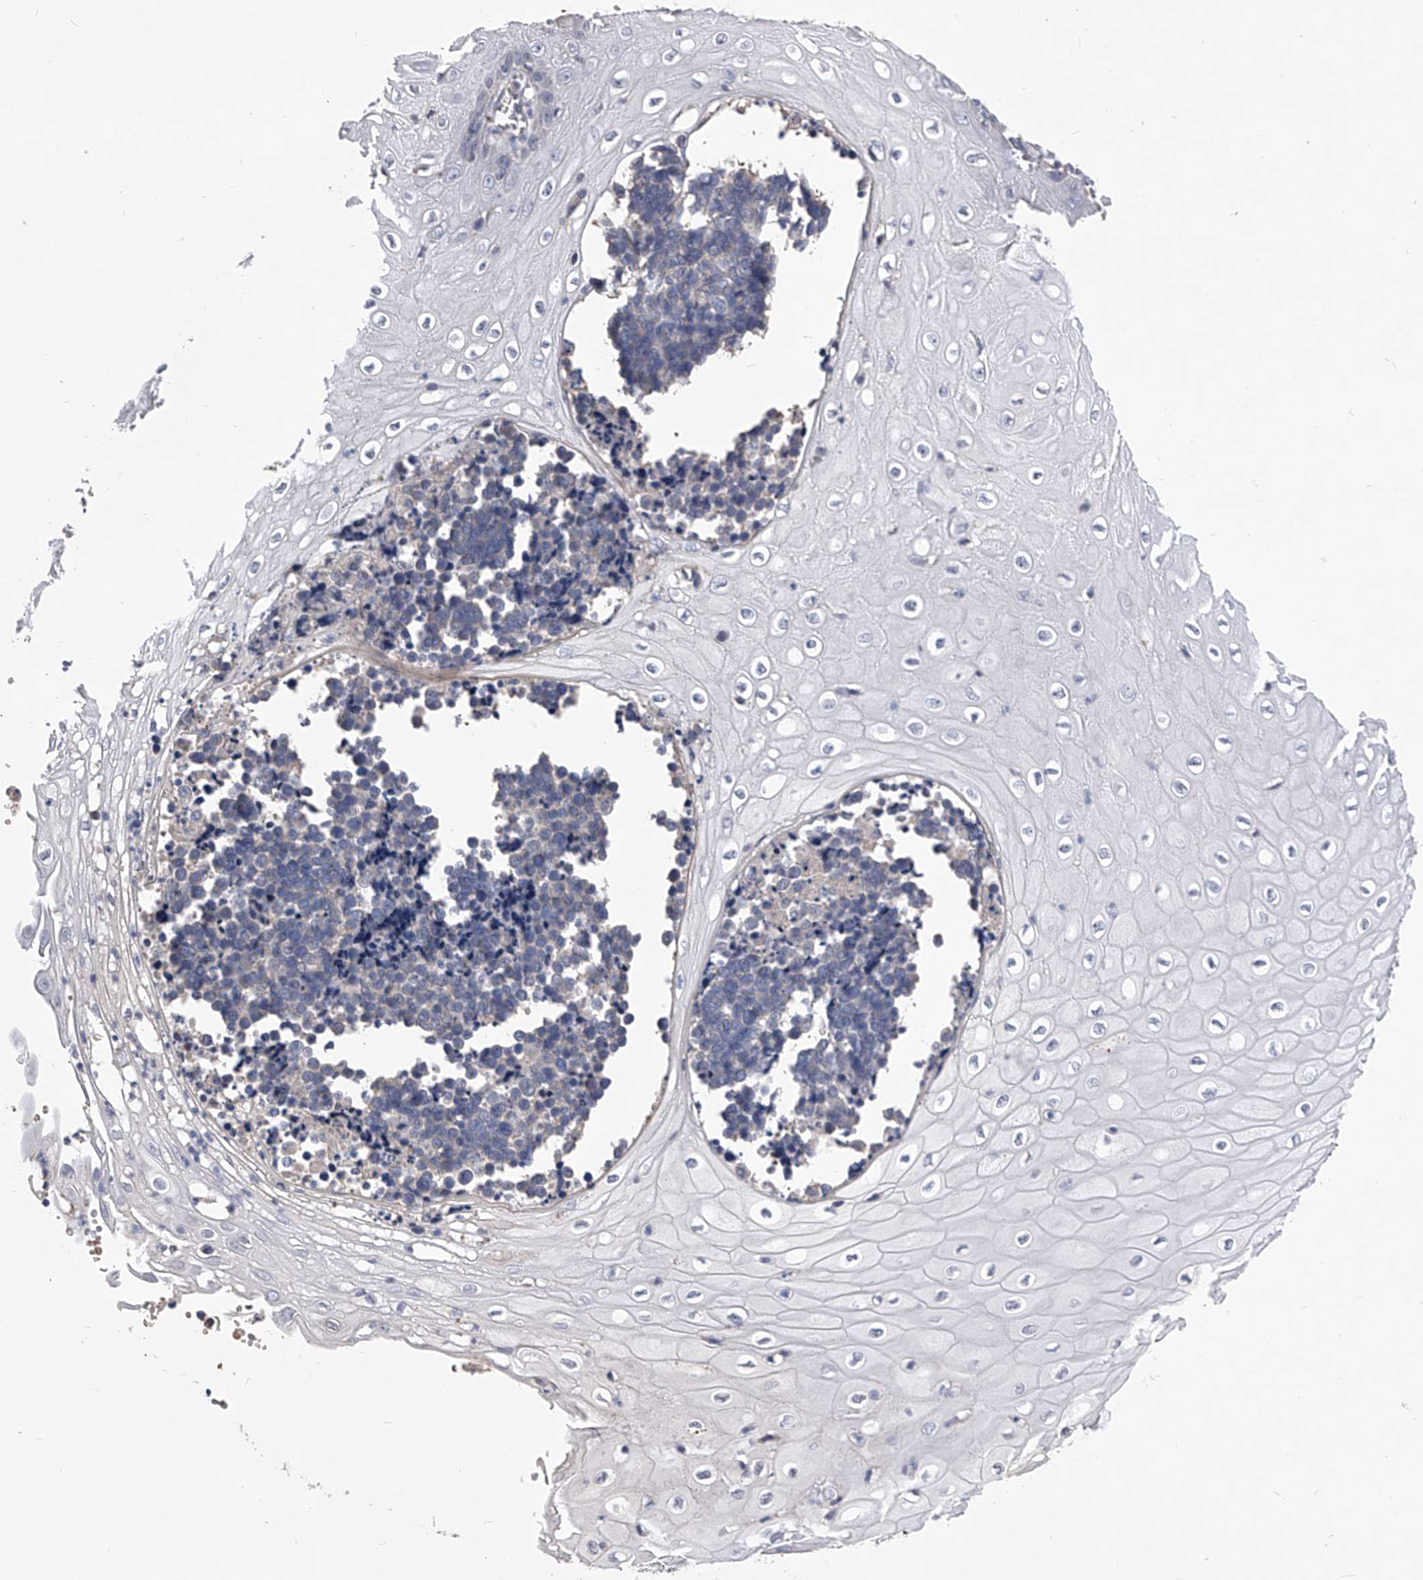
{"staining": {"intensity": "negative", "quantity": "none", "location": "none"}, "tissue": "cervical cancer", "cell_type": "Tumor cells", "image_type": "cancer", "snomed": [{"axis": "morphology", "description": "Normal tissue, NOS"}, {"axis": "morphology", "description": "Squamous cell carcinoma, NOS"}, {"axis": "topography", "description": "Cervix"}], "caption": "This histopathology image is of cervical cancer (squamous cell carcinoma) stained with immunohistochemistry (IHC) to label a protein in brown with the nuclei are counter-stained blue. There is no positivity in tumor cells.", "gene": "MDN1", "patient": {"sex": "female", "age": 35}}